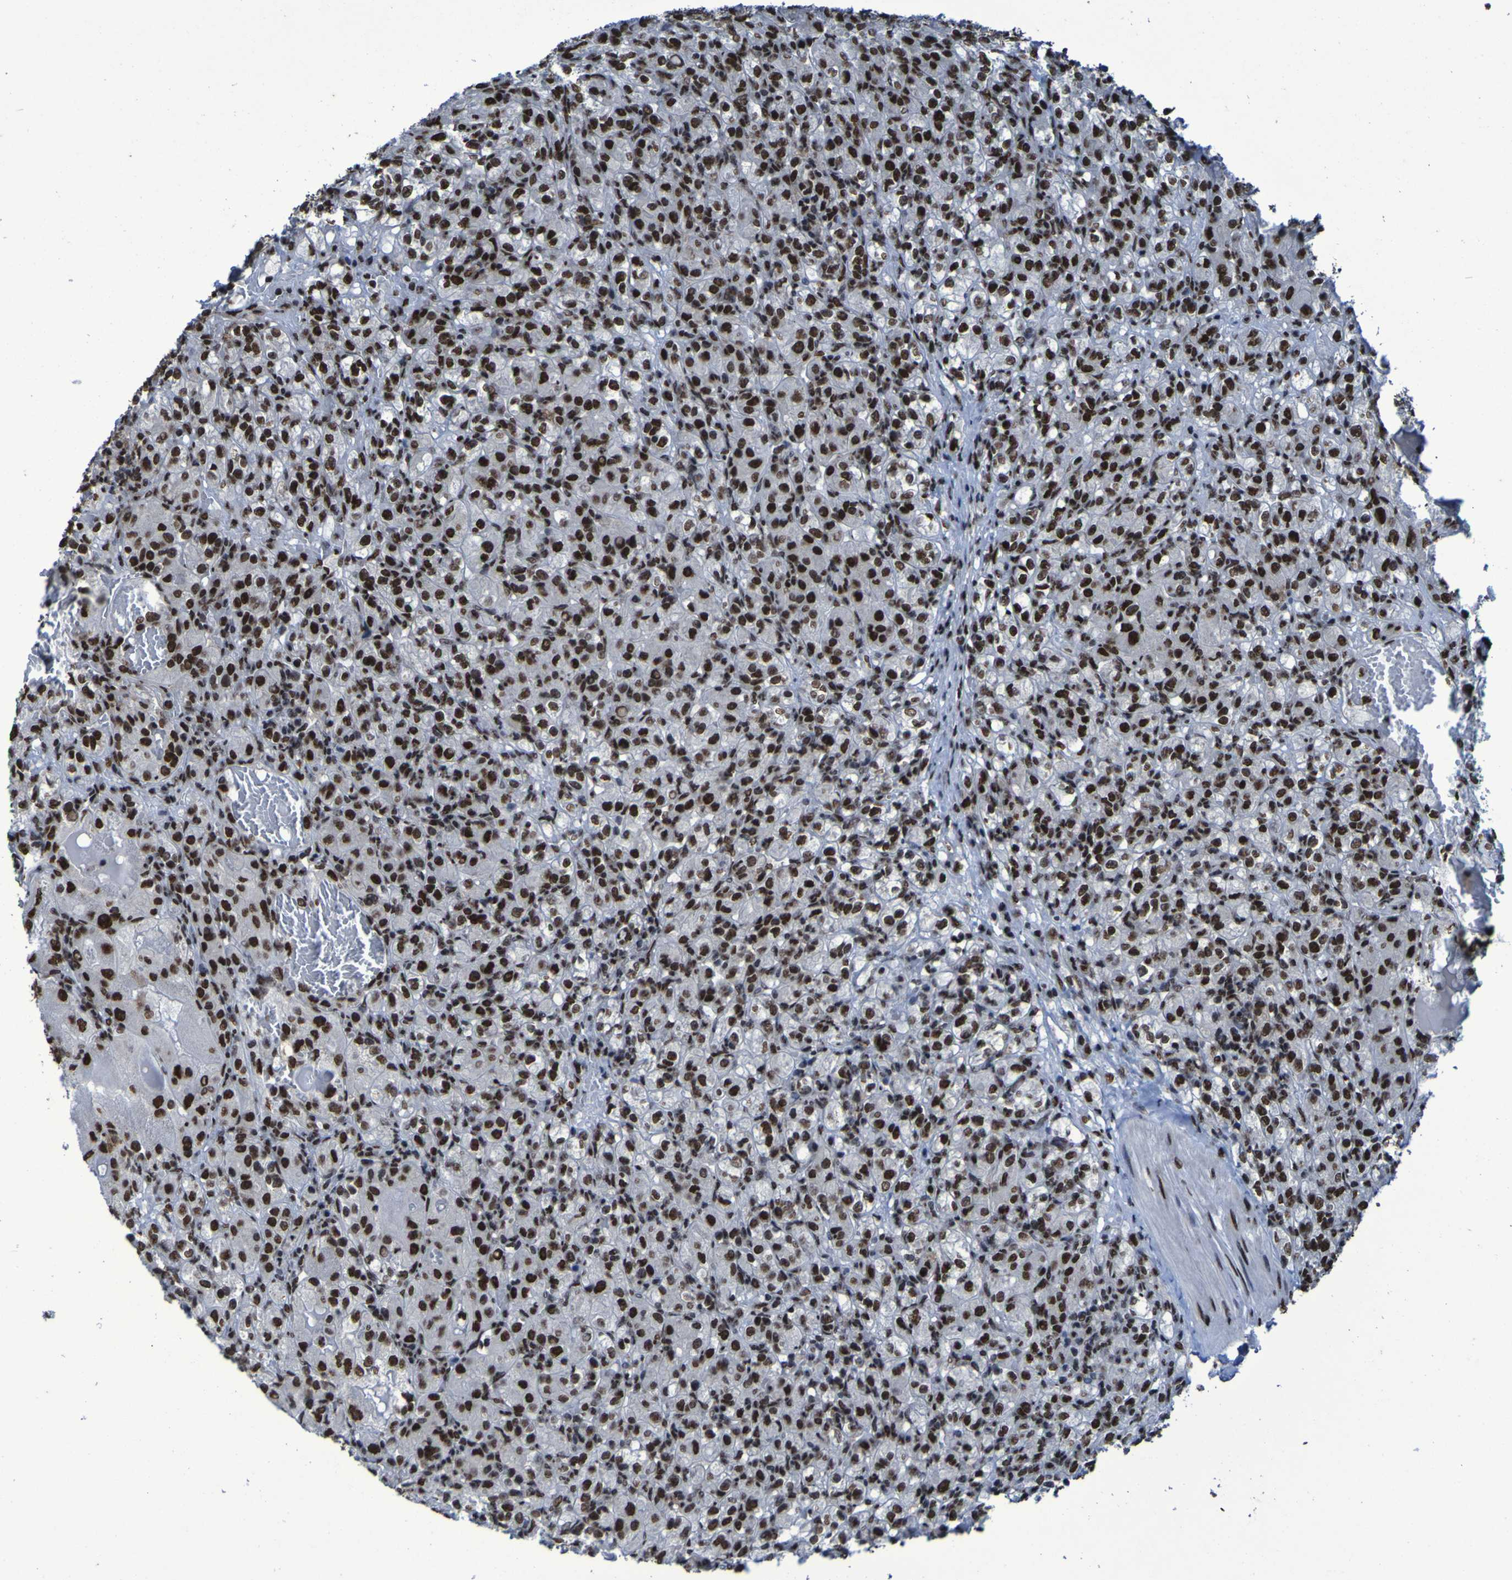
{"staining": {"intensity": "strong", "quantity": ">75%", "location": "nuclear"}, "tissue": "renal cancer", "cell_type": "Tumor cells", "image_type": "cancer", "snomed": [{"axis": "morphology", "description": "Adenocarcinoma, NOS"}, {"axis": "topography", "description": "Kidney"}], "caption": "Human renal adenocarcinoma stained for a protein (brown) exhibits strong nuclear positive expression in about >75% of tumor cells.", "gene": "HNRNPR", "patient": {"sex": "male", "age": 61}}